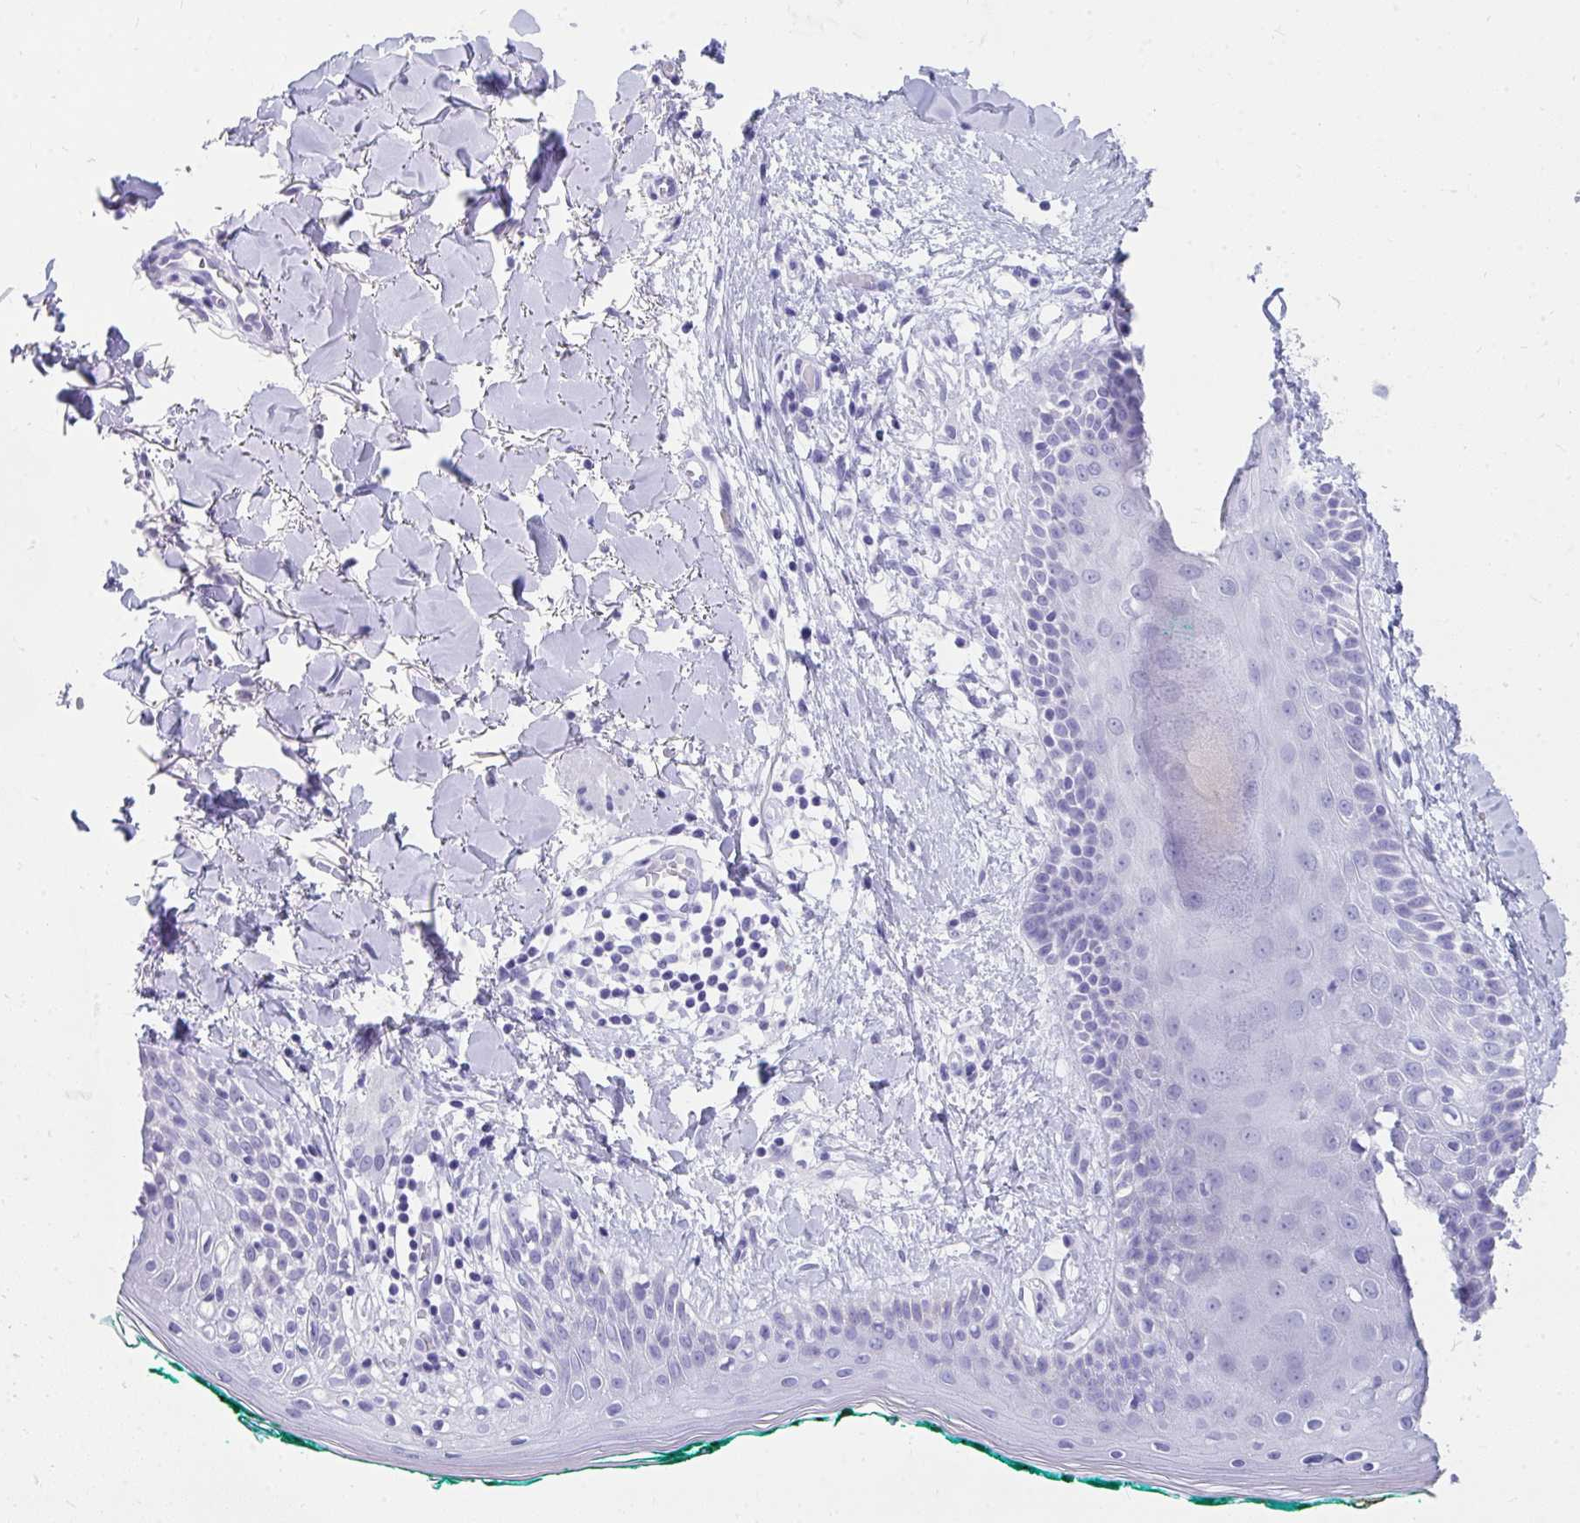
{"staining": {"intensity": "negative", "quantity": "none", "location": "none"}, "tissue": "skin", "cell_type": "Fibroblasts", "image_type": "normal", "snomed": [{"axis": "morphology", "description": "Normal tissue, NOS"}, {"axis": "topography", "description": "Skin"}], "caption": "An immunohistochemistry (IHC) histopathology image of normal skin is shown. There is no staining in fibroblasts of skin.", "gene": "HGD", "patient": {"sex": "female", "age": 34}}